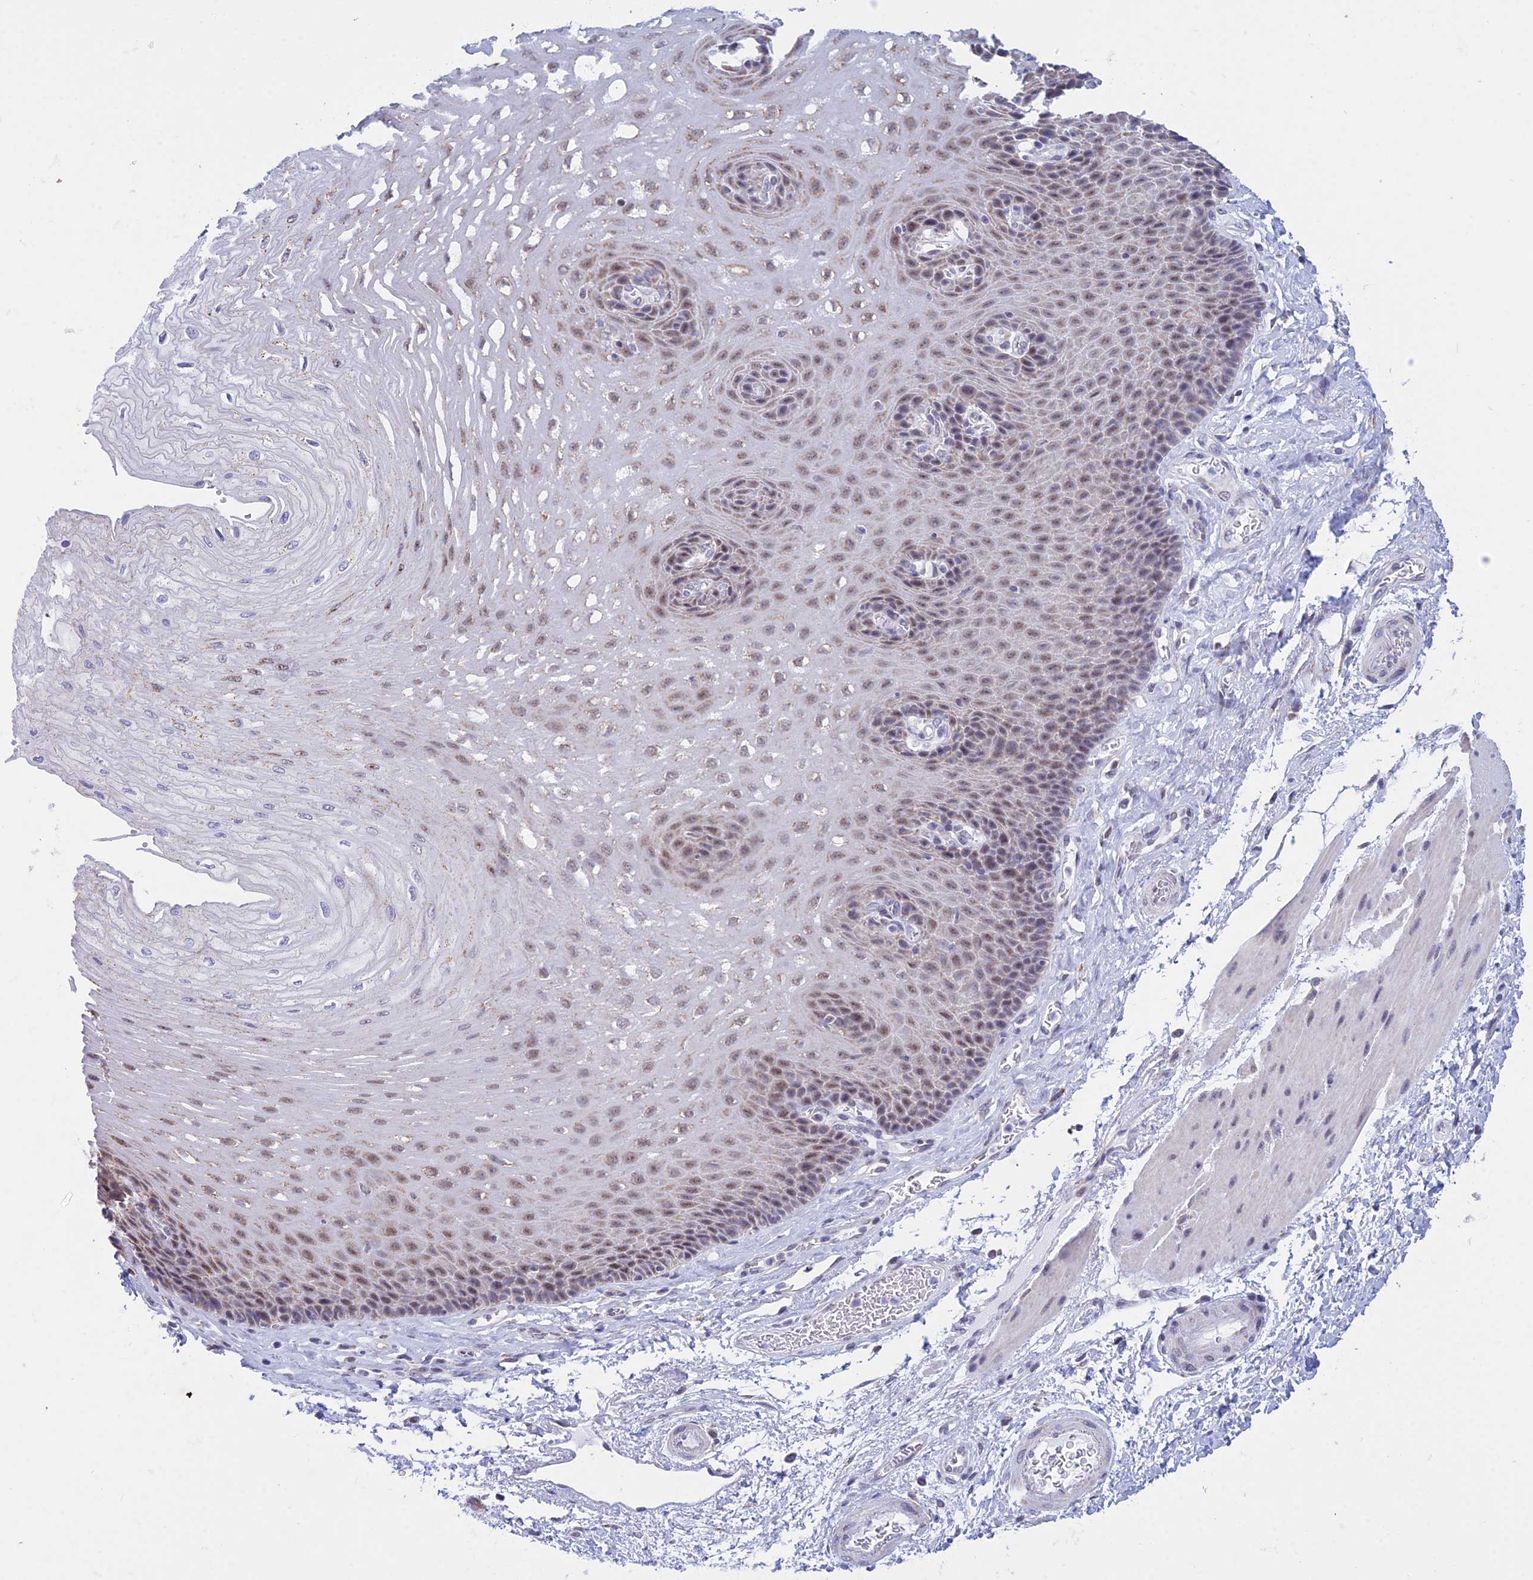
{"staining": {"intensity": "moderate", "quantity": "25%-75%", "location": "nuclear"}, "tissue": "esophagus", "cell_type": "Squamous epithelial cells", "image_type": "normal", "snomed": [{"axis": "morphology", "description": "Normal tissue, NOS"}, {"axis": "topography", "description": "Esophagus"}], "caption": "Immunohistochemical staining of normal esophagus exhibits medium levels of moderate nuclear positivity in approximately 25%-75% of squamous epithelial cells. Nuclei are stained in blue.", "gene": "KLF14", "patient": {"sex": "female", "age": 72}}